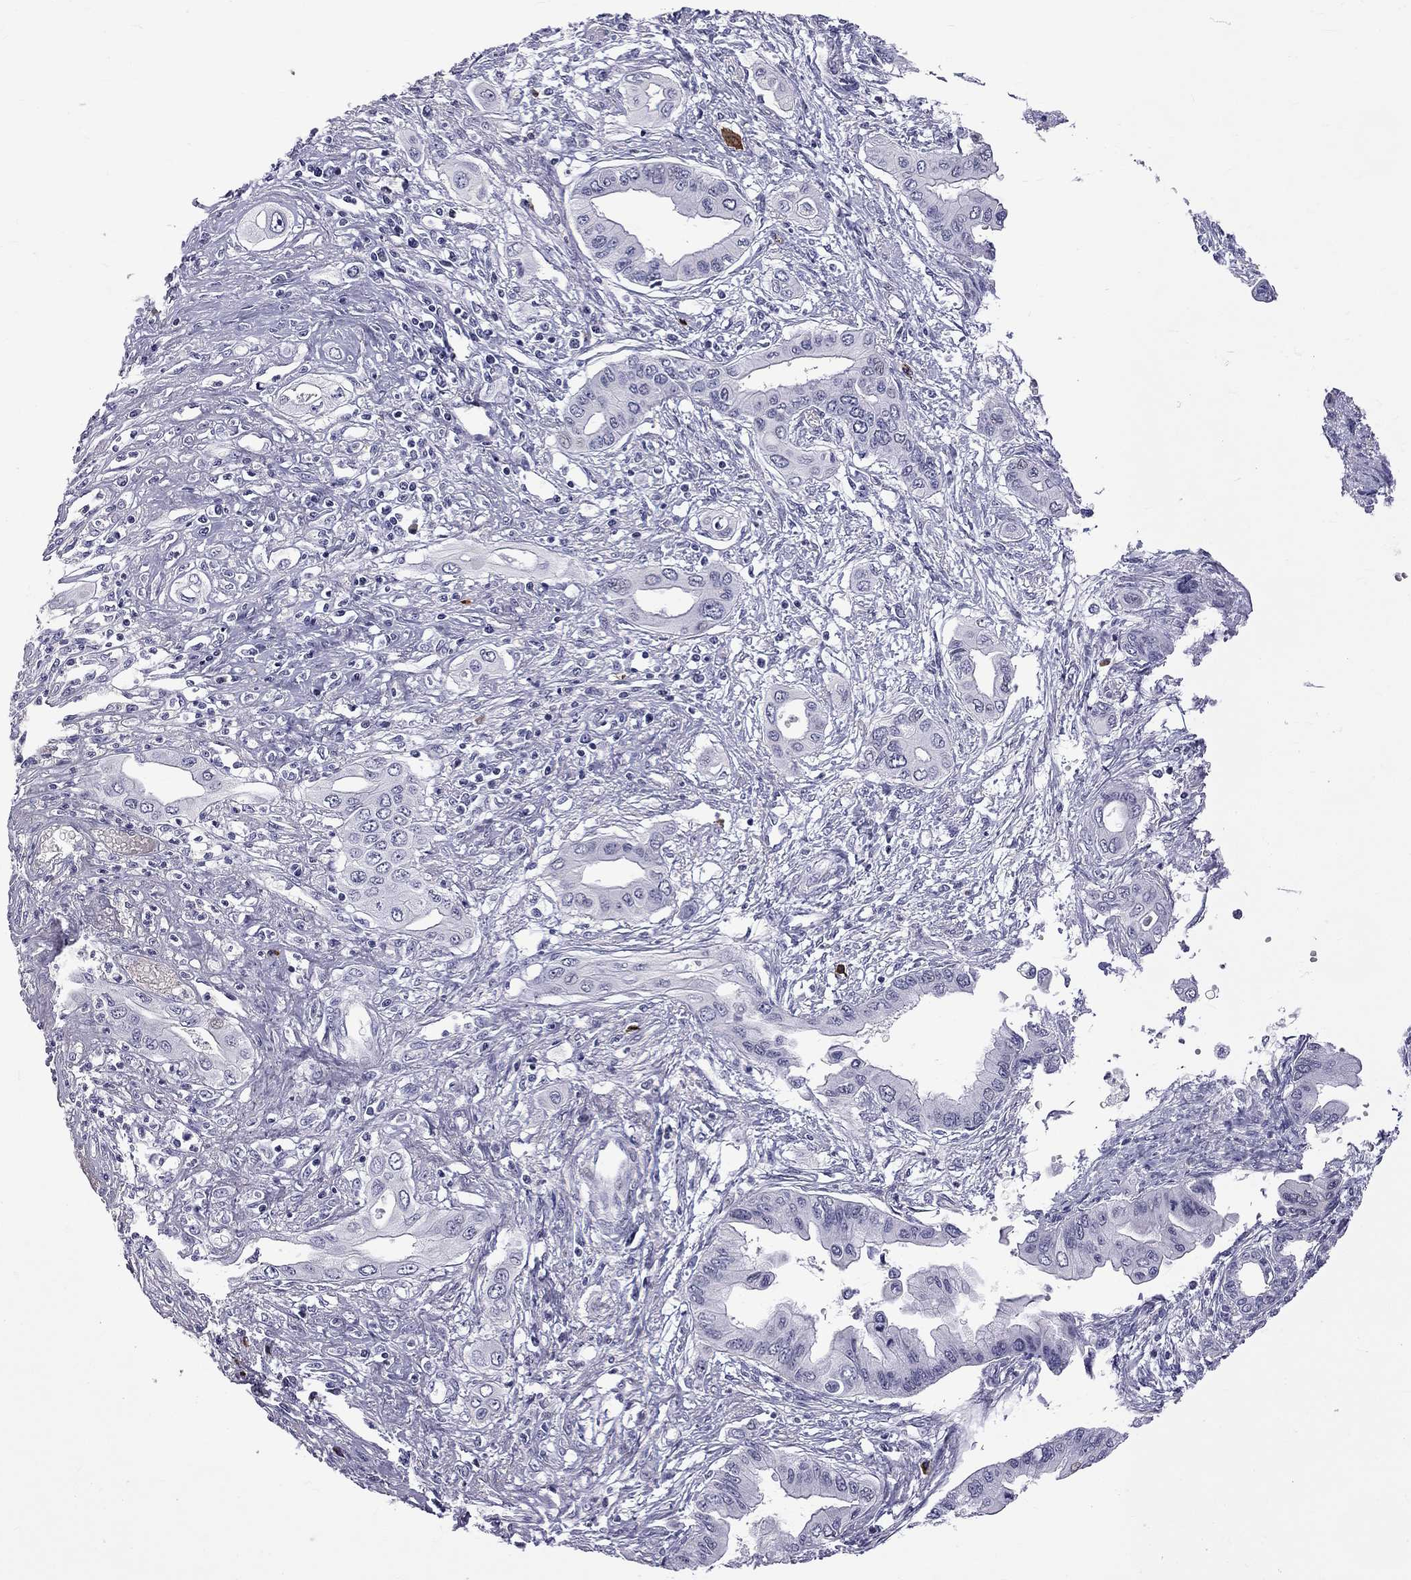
{"staining": {"intensity": "negative", "quantity": "none", "location": "none"}, "tissue": "pancreatic cancer", "cell_type": "Tumor cells", "image_type": "cancer", "snomed": [{"axis": "morphology", "description": "Adenocarcinoma, NOS"}, {"axis": "topography", "description": "Pancreas"}], "caption": "Pancreatic cancer was stained to show a protein in brown. There is no significant positivity in tumor cells. (IHC, brightfield microscopy, high magnification).", "gene": "RTL9", "patient": {"sex": "female", "age": 62}}